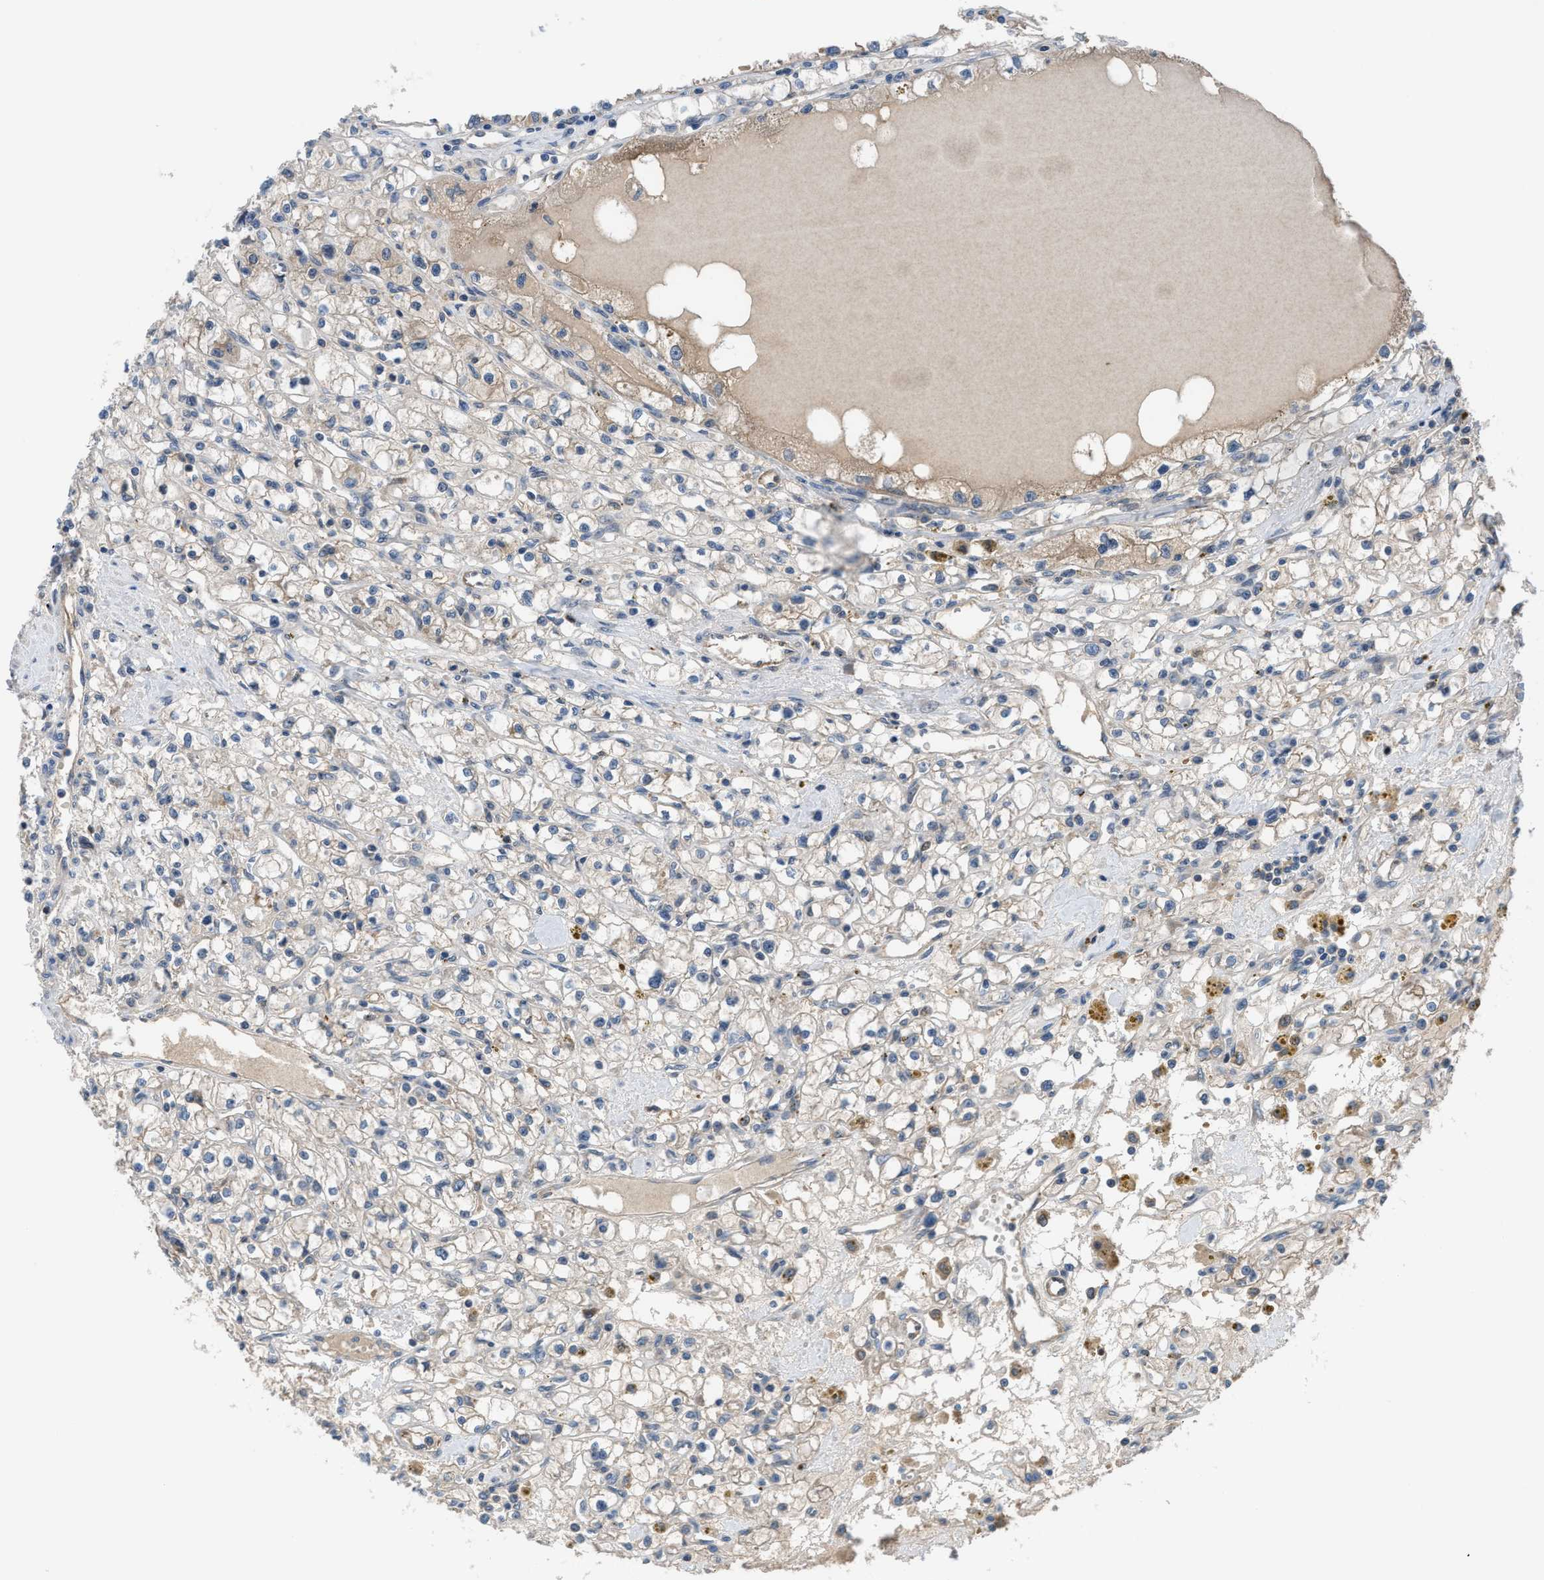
{"staining": {"intensity": "weak", "quantity": "<25%", "location": "cytoplasmic/membranous"}, "tissue": "renal cancer", "cell_type": "Tumor cells", "image_type": "cancer", "snomed": [{"axis": "morphology", "description": "Adenocarcinoma, NOS"}, {"axis": "topography", "description": "Kidney"}], "caption": "This is an immunohistochemistry histopathology image of renal adenocarcinoma. There is no positivity in tumor cells.", "gene": "BAZ2B", "patient": {"sex": "male", "age": 56}}